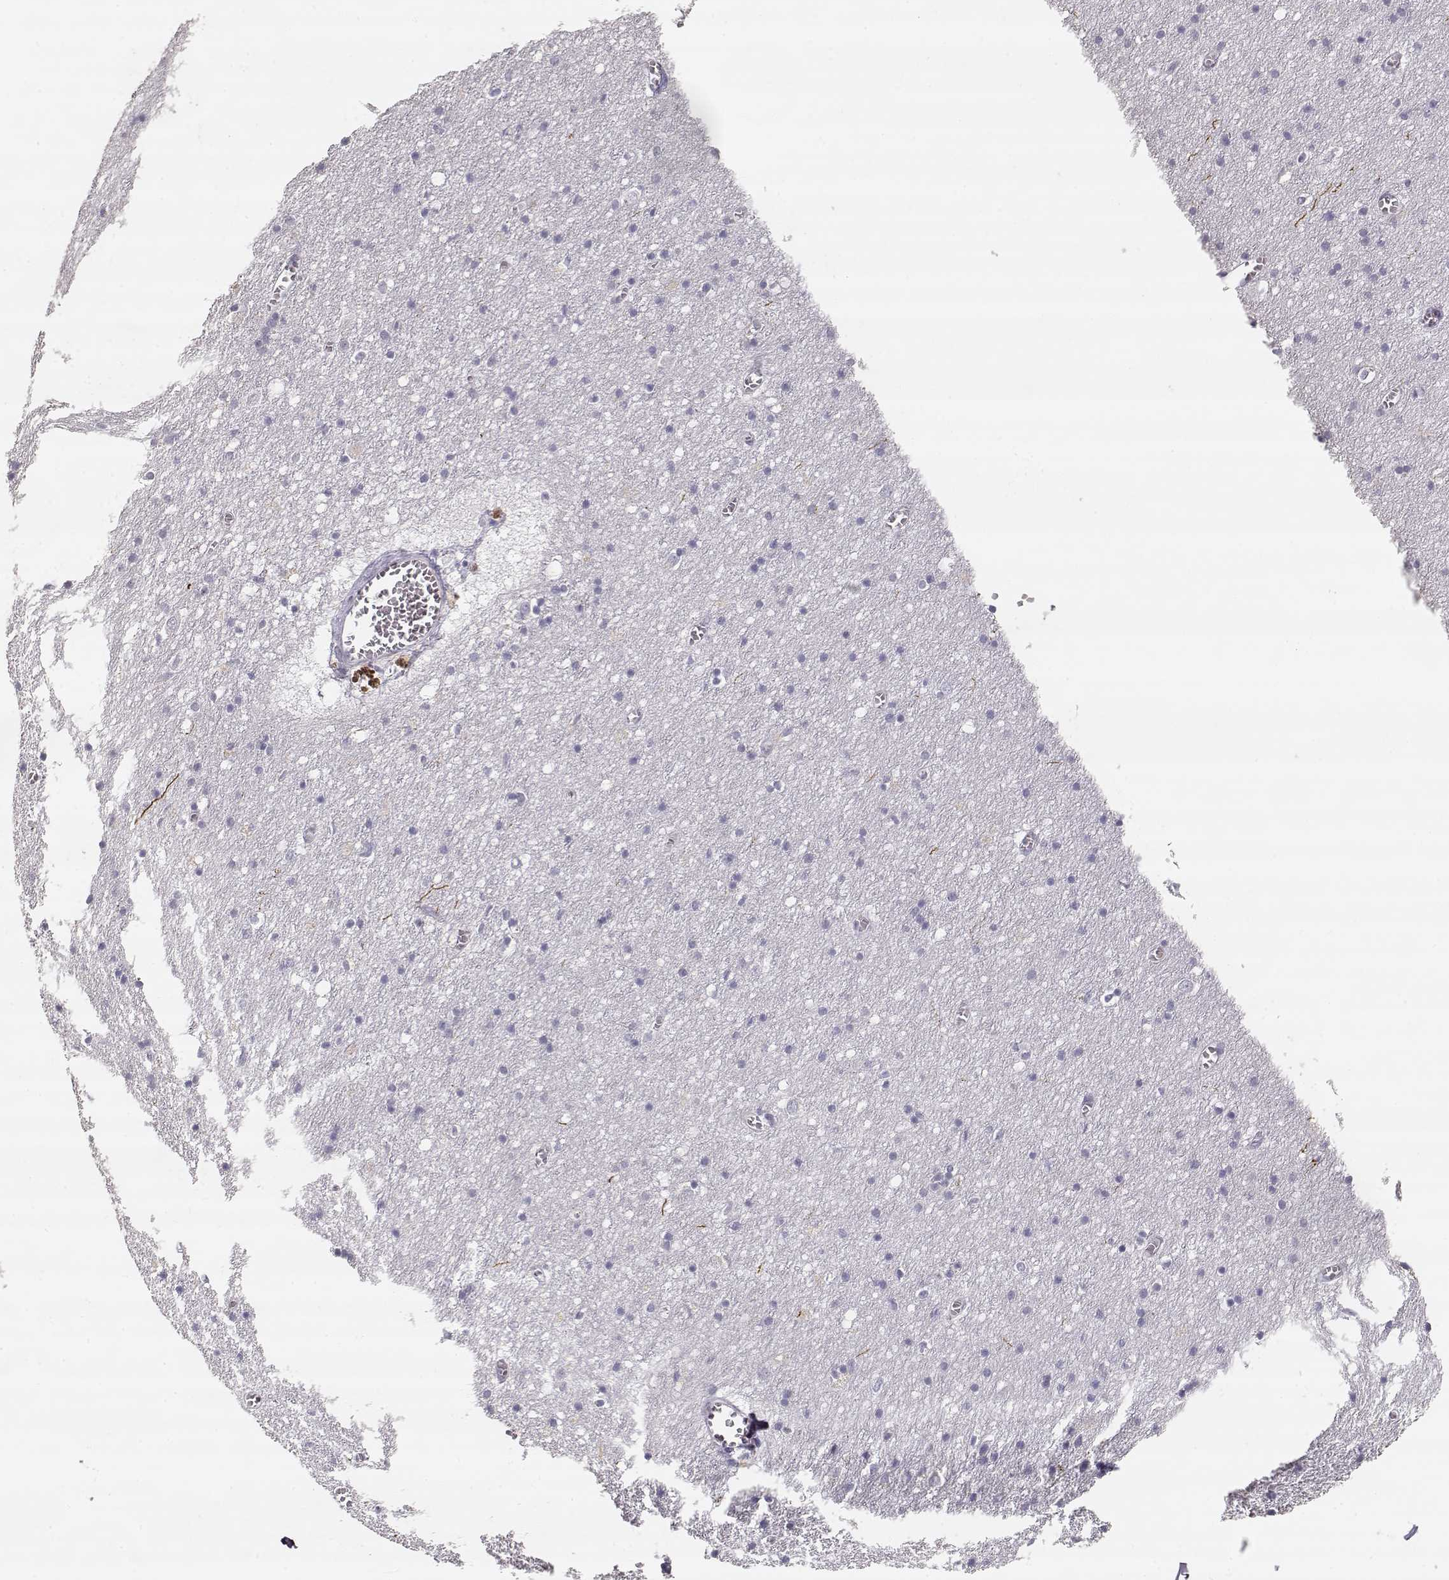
{"staining": {"intensity": "negative", "quantity": "none", "location": "none"}, "tissue": "cerebral cortex", "cell_type": "Endothelial cells", "image_type": "normal", "snomed": [{"axis": "morphology", "description": "Normal tissue, NOS"}, {"axis": "topography", "description": "Cerebral cortex"}], "caption": "Human cerebral cortex stained for a protein using immunohistochemistry (IHC) displays no staining in endothelial cells.", "gene": "TPH2", "patient": {"sex": "male", "age": 70}}